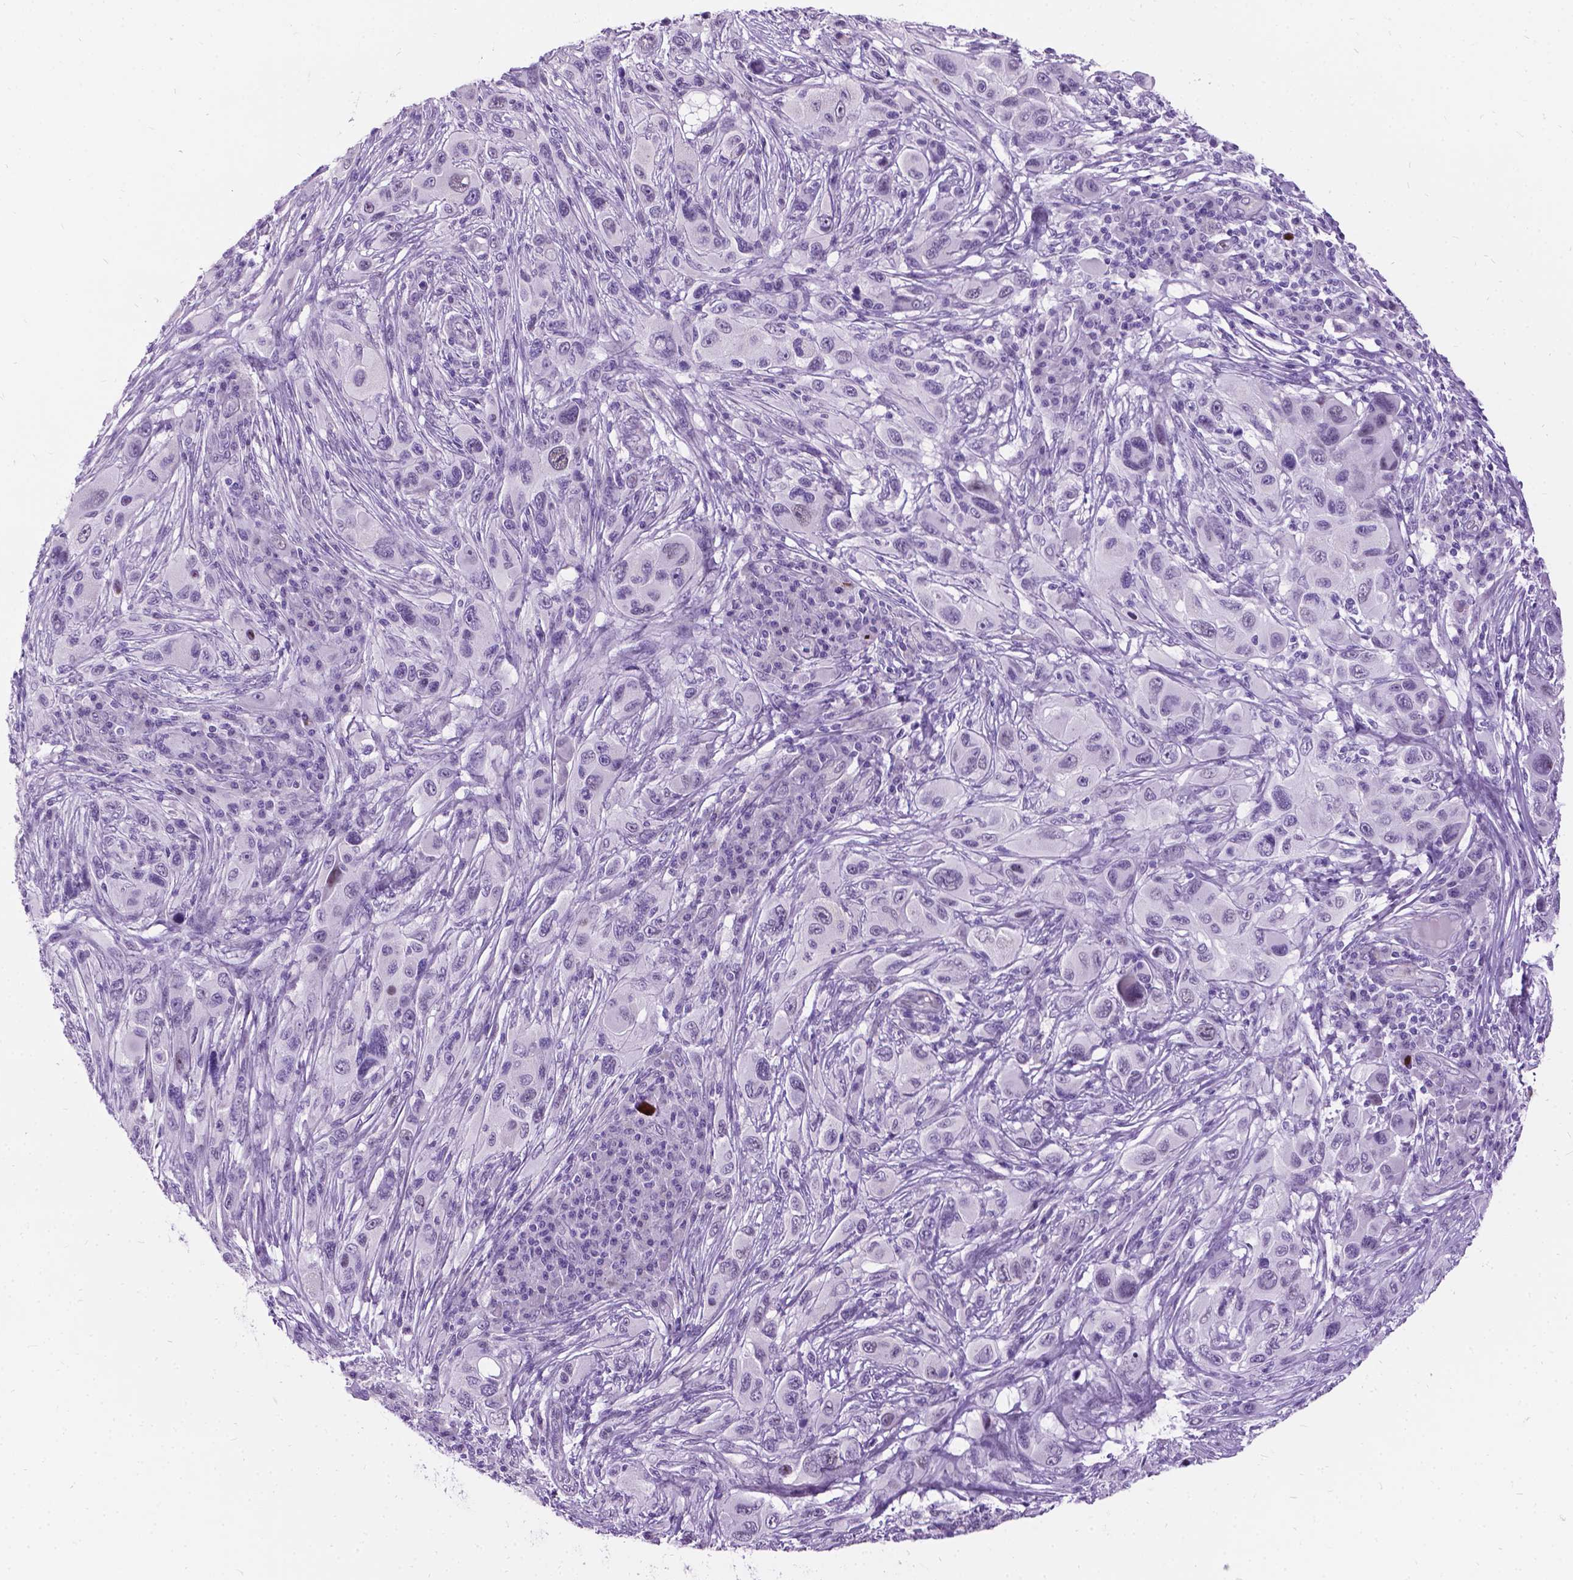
{"staining": {"intensity": "negative", "quantity": "none", "location": "none"}, "tissue": "melanoma", "cell_type": "Tumor cells", "image_type": "cancer", "snomed": [{"axis": "morphology", "description": "Malignant melanoma, NOS"}, {"axis": "topography", "description": "Skin"}], "caption": "The micrograph exhibits no significant positivity in tumor cells of melanoma.", "gene": "PROB1", "patient": {"sex": "male", "age": 53}}